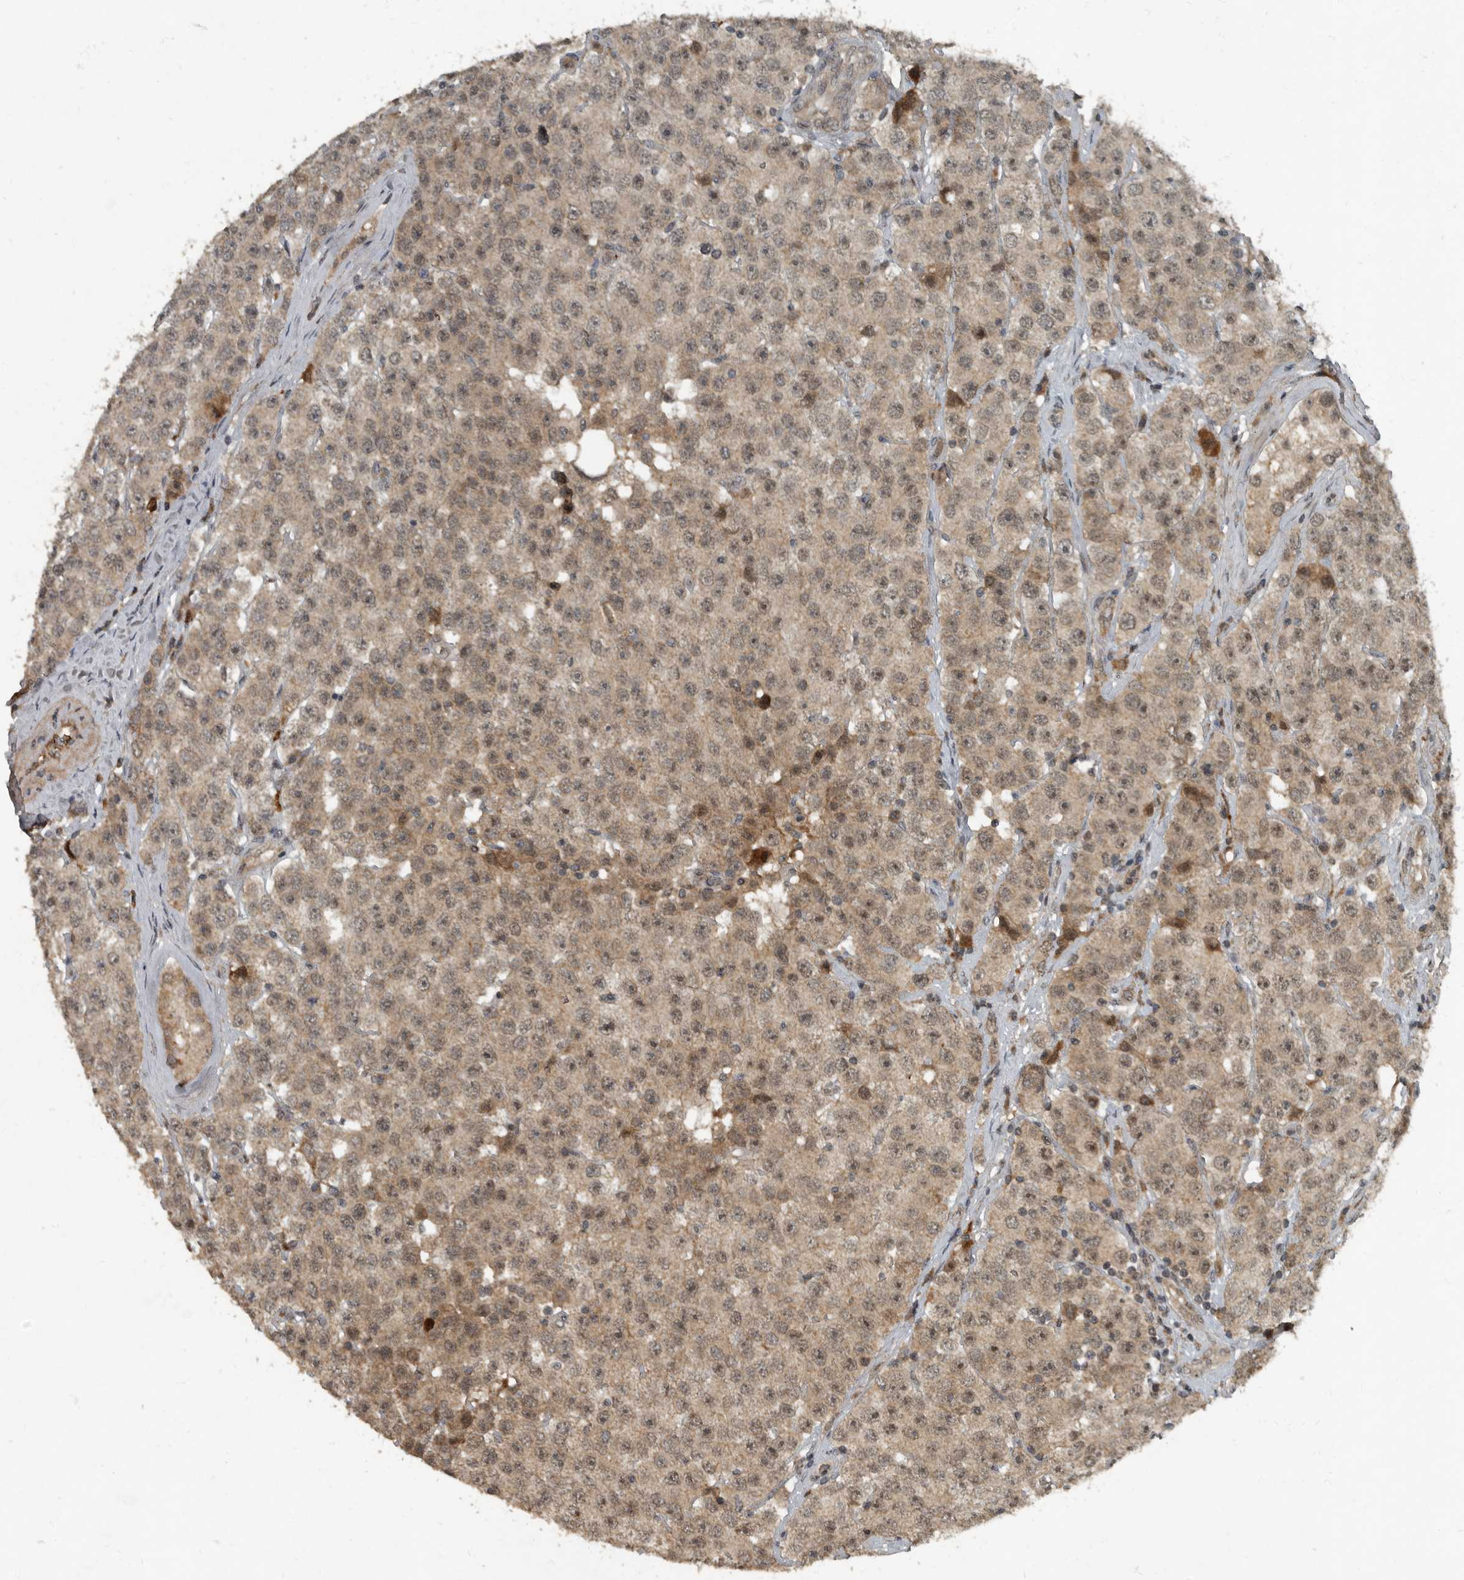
{"staining": {"intensity": "weak", "quantity": ">75%", "location": "cytoplasmic/membranous,nuclear"}, "tissue": "testis cancer", "cell_type": "Tumor cells", "image_type": "cancer", "snomed": [{"axis": "morphology", "description": "Seminoma, NOS"}, {"axis": "morphology", "description": "Carcinoma, Embryonal, NOS"}, {"axis": "topography", "description": "Testis"}], "caption": "Human seminoma (testis) stained with a protein marker reveals weak staining in tumor cells.", "gene": "FOXO1", "patient": {"sex": "male", "age": 28}}